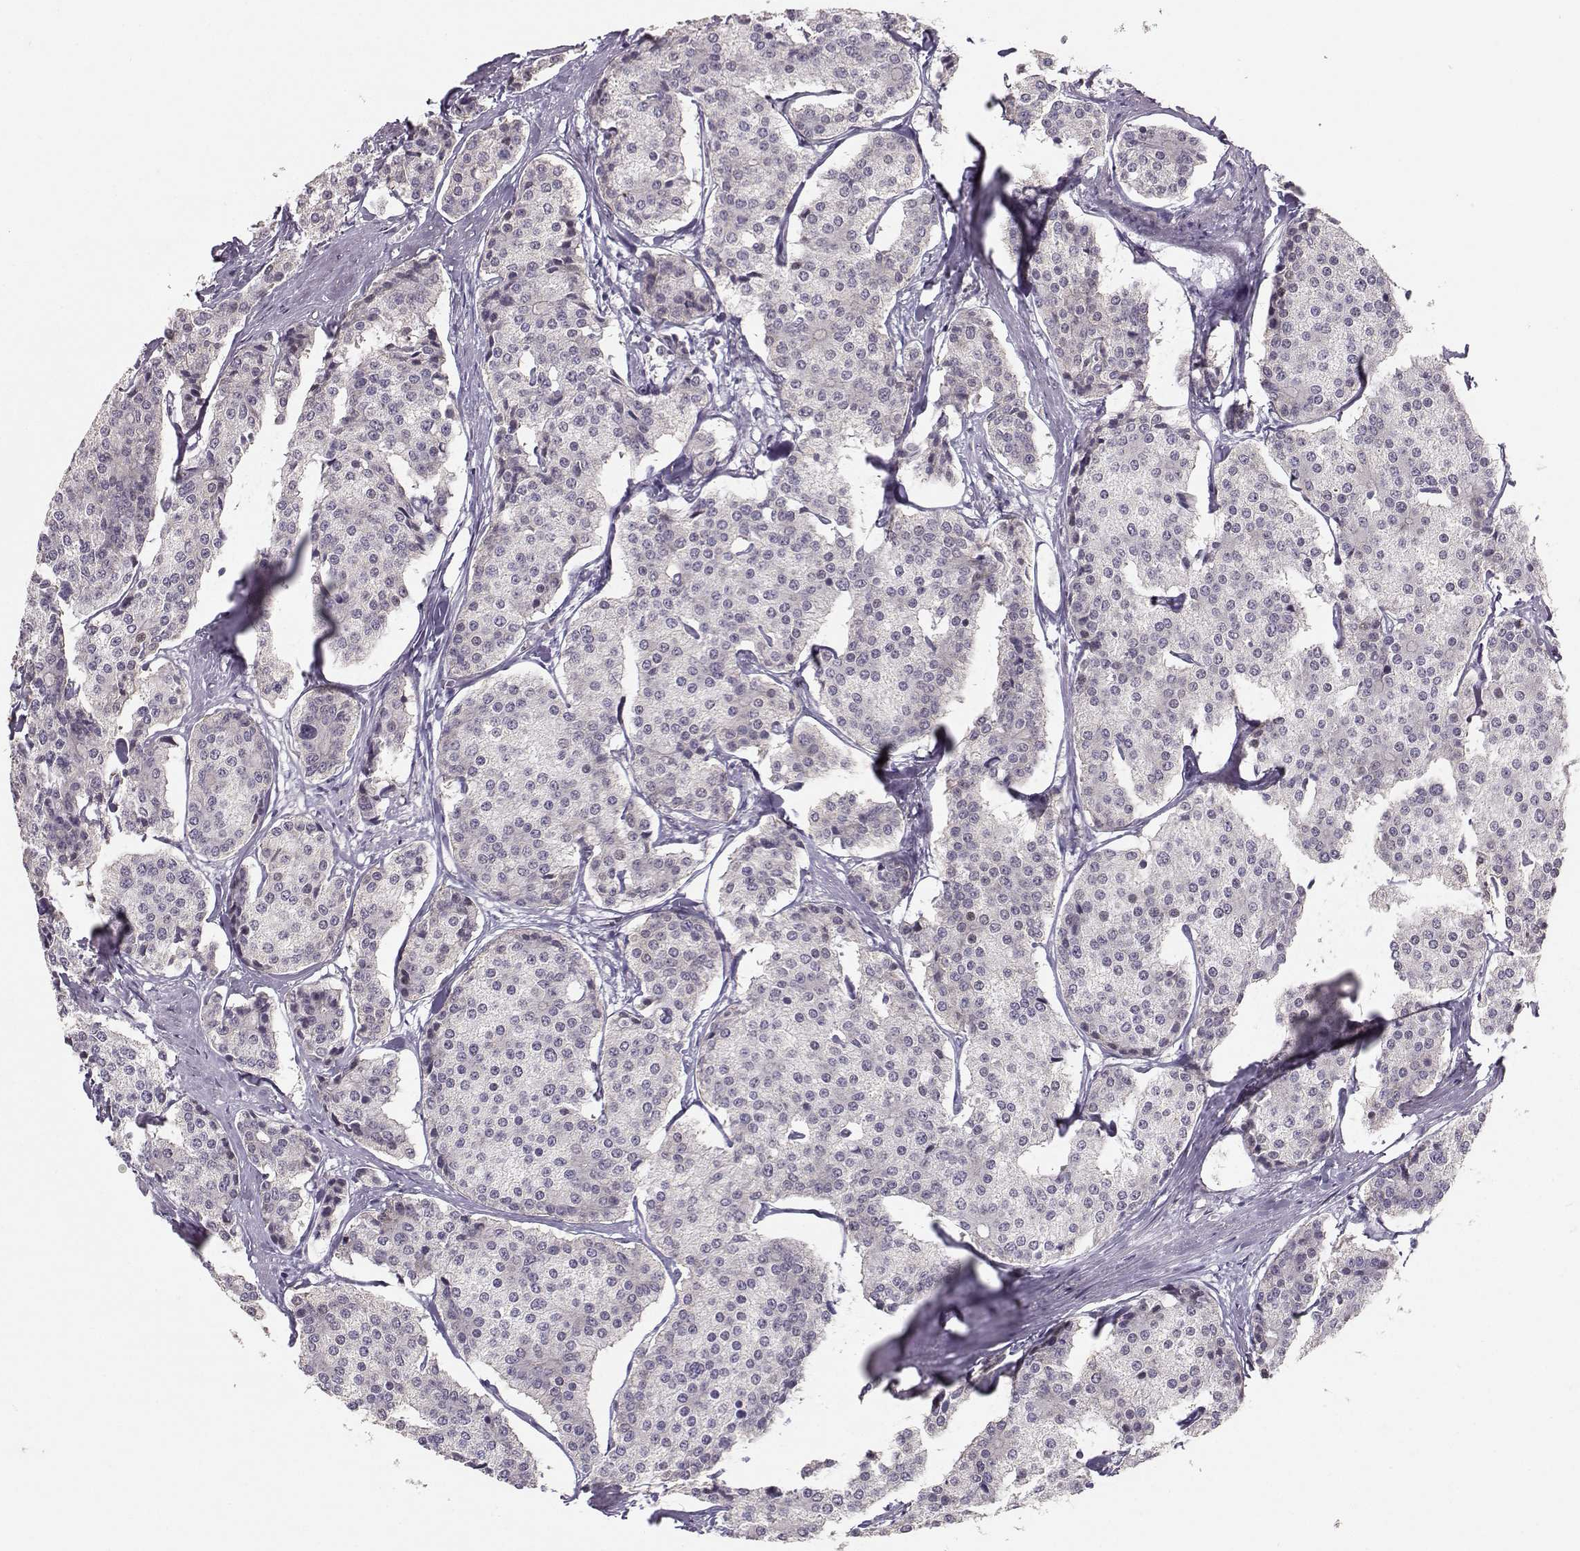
{"staining": {"intensity": "negative", "quantity": "none", "location": "none"}, "tissue": "carcinoid", "cell_type": "Tumor cells", "image_type": "cancer", "snomed": [{"axis": "morphology", "description": "Carcinoid, malignant, NOS"}, {"axis": "topography", "description": "Small intestine"}], "caption": "DAB immunohistochemical staining of human carcinoid reveals no significant positivity in tumor cells.", "gene": "PKP2", "patient": {"sex": "female", "age": 65}}